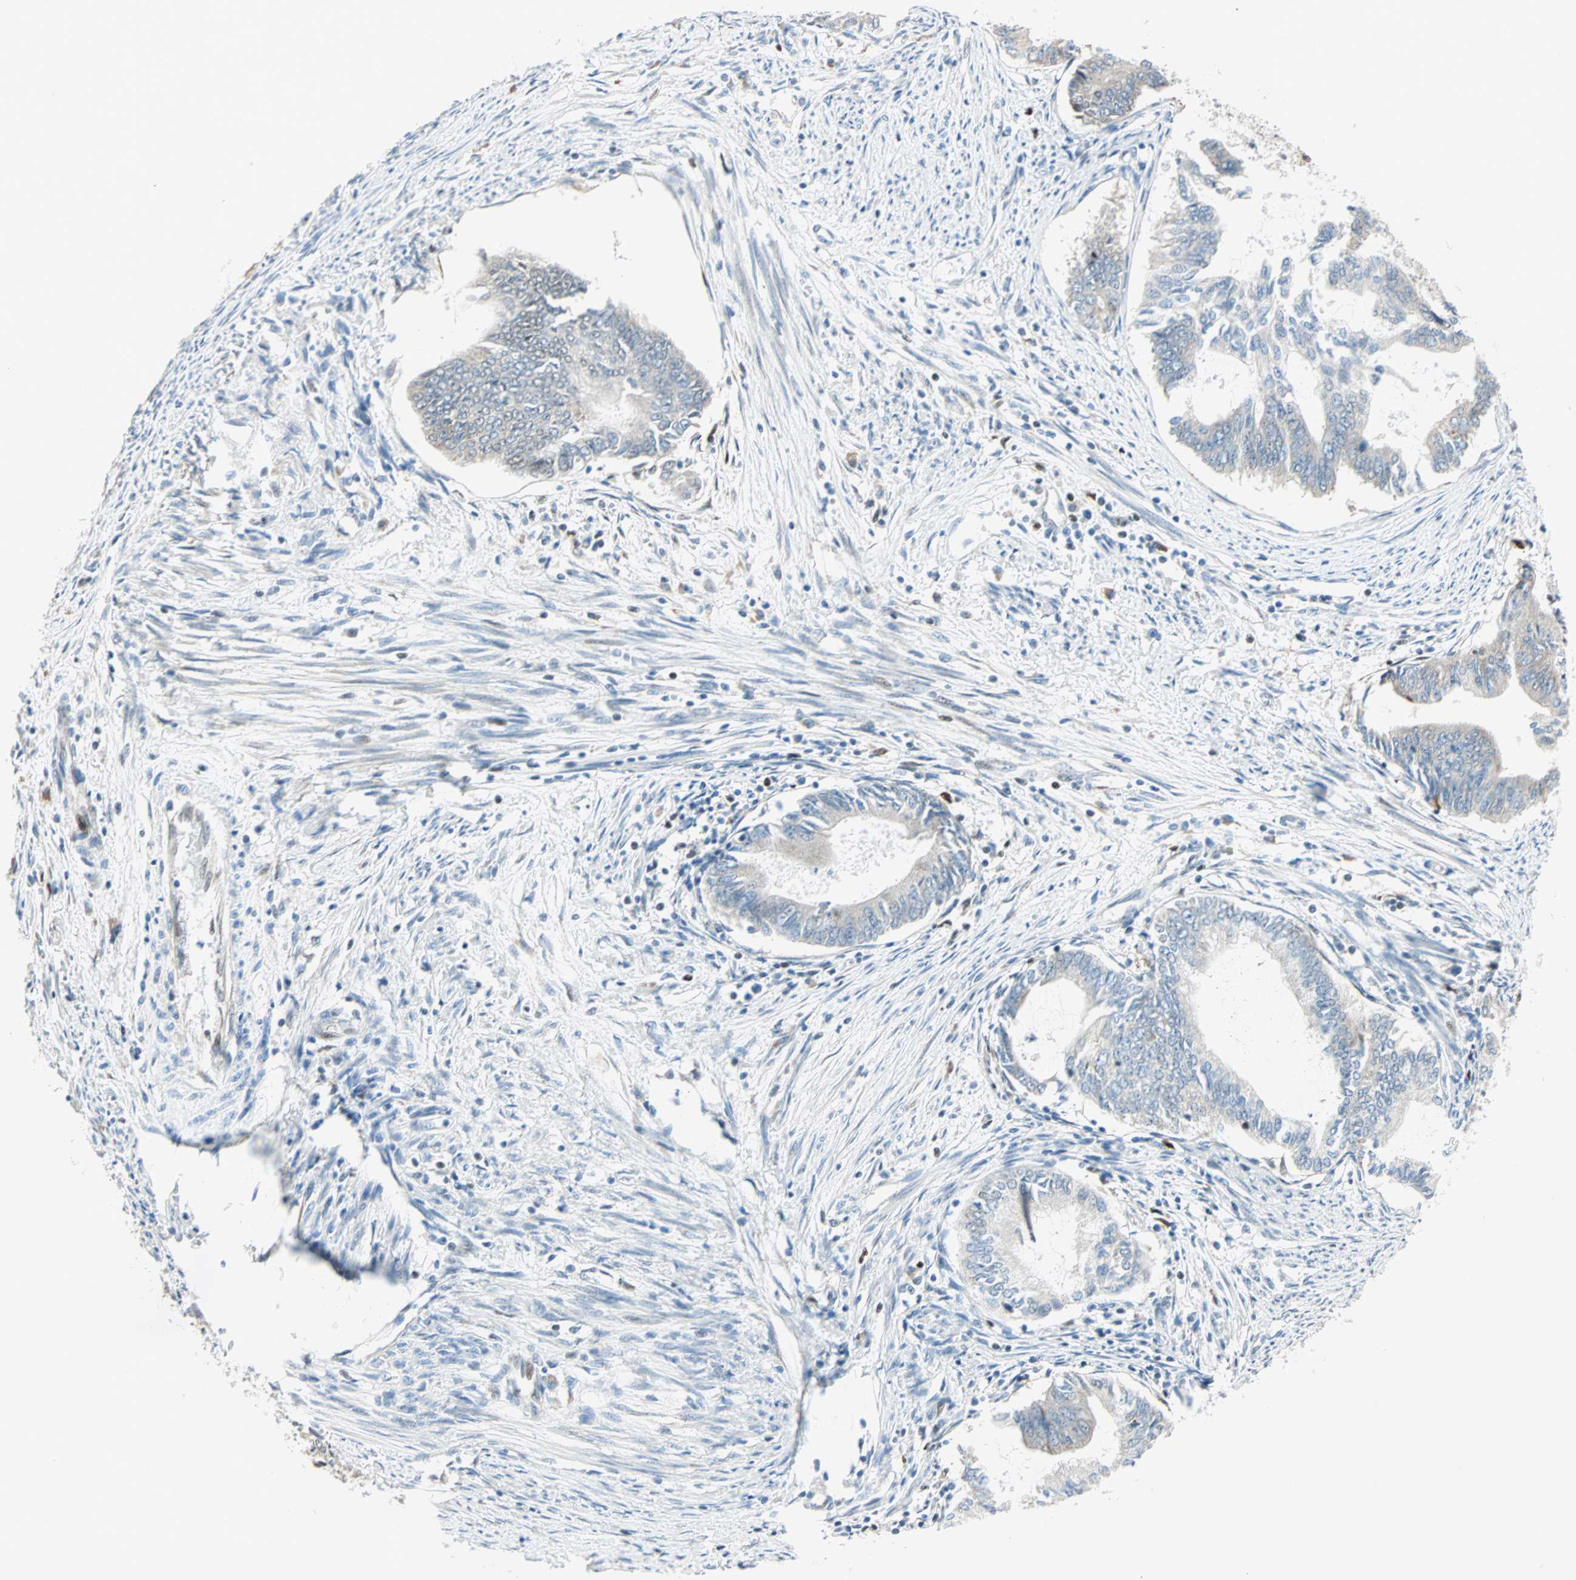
{"staining": {"intensity": "negative", "quantity": "none", "location": "none"}, "tissue": "endometrial cancer", "cell_type": "Tumor cells", "image_type": "cancer", "snomed": [{"axis": "morphology", "description": "Adenocarcinoma, NOS"}, {"axis": "topography", "description": "Endometrium"}], "caption": "A histopathology image of adenocarcinoma (endometrial) stained for a protein reveals no brown staining in tumor cells.", "gene": "MSX2", "patient": {"sex": "female", "age": 86}}